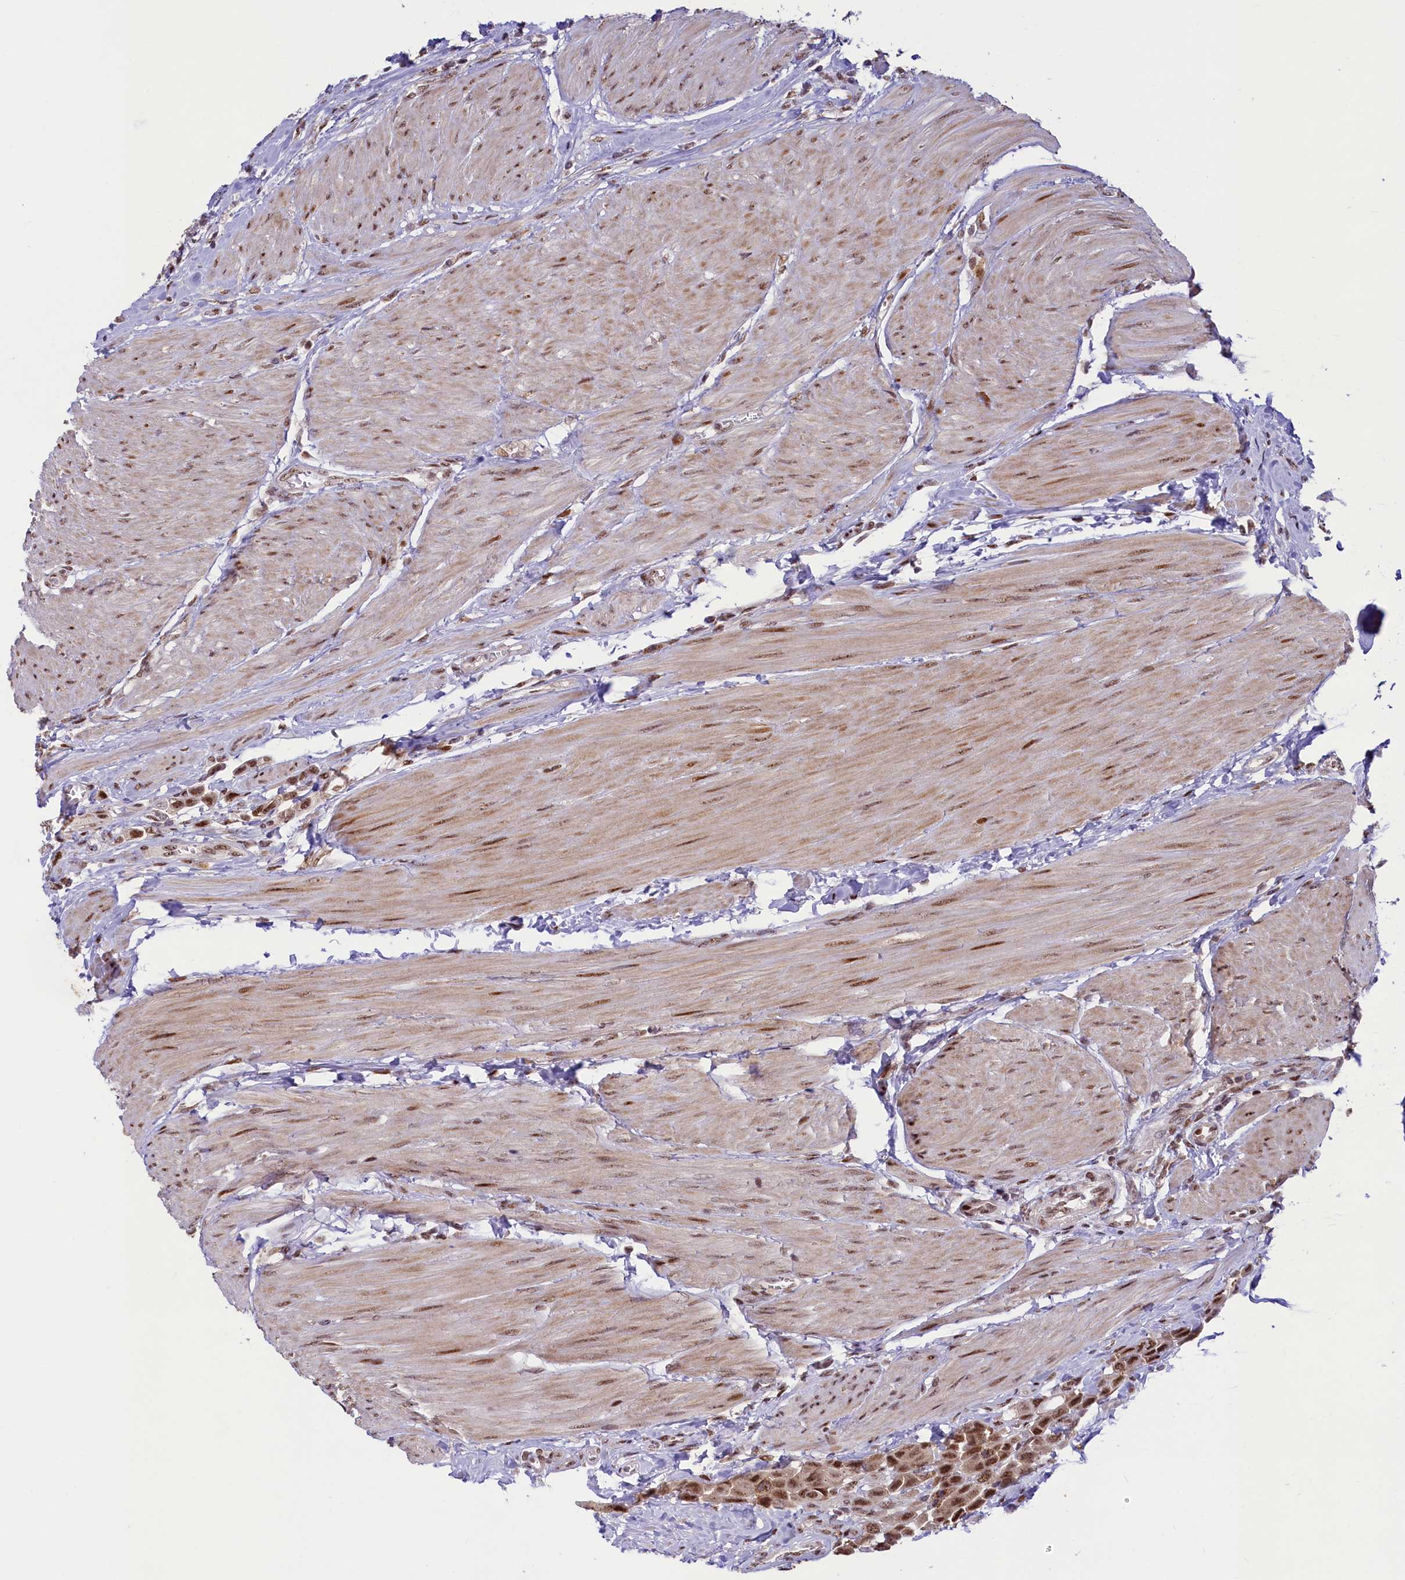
{"staining": {"intensity": "moderate", "quantity": ">75%", "location": "nuclear"}, "tissue": "urothelial cancer", "cell_type": "Tumor cells", "image_type": "cancer", "snomed": [{"axis": "morphology", "description": "Urothelial carcinoma, High grade"}, {"axis": "topography", "description": "Urinary bladder"}], "caption": "High-grade urothelial carcinoma tissue displays moderate nuclear staining in approximately >75% of tumor cells", "gene": "ANKS3", "patient": {"sex": "male", "age": 50}}